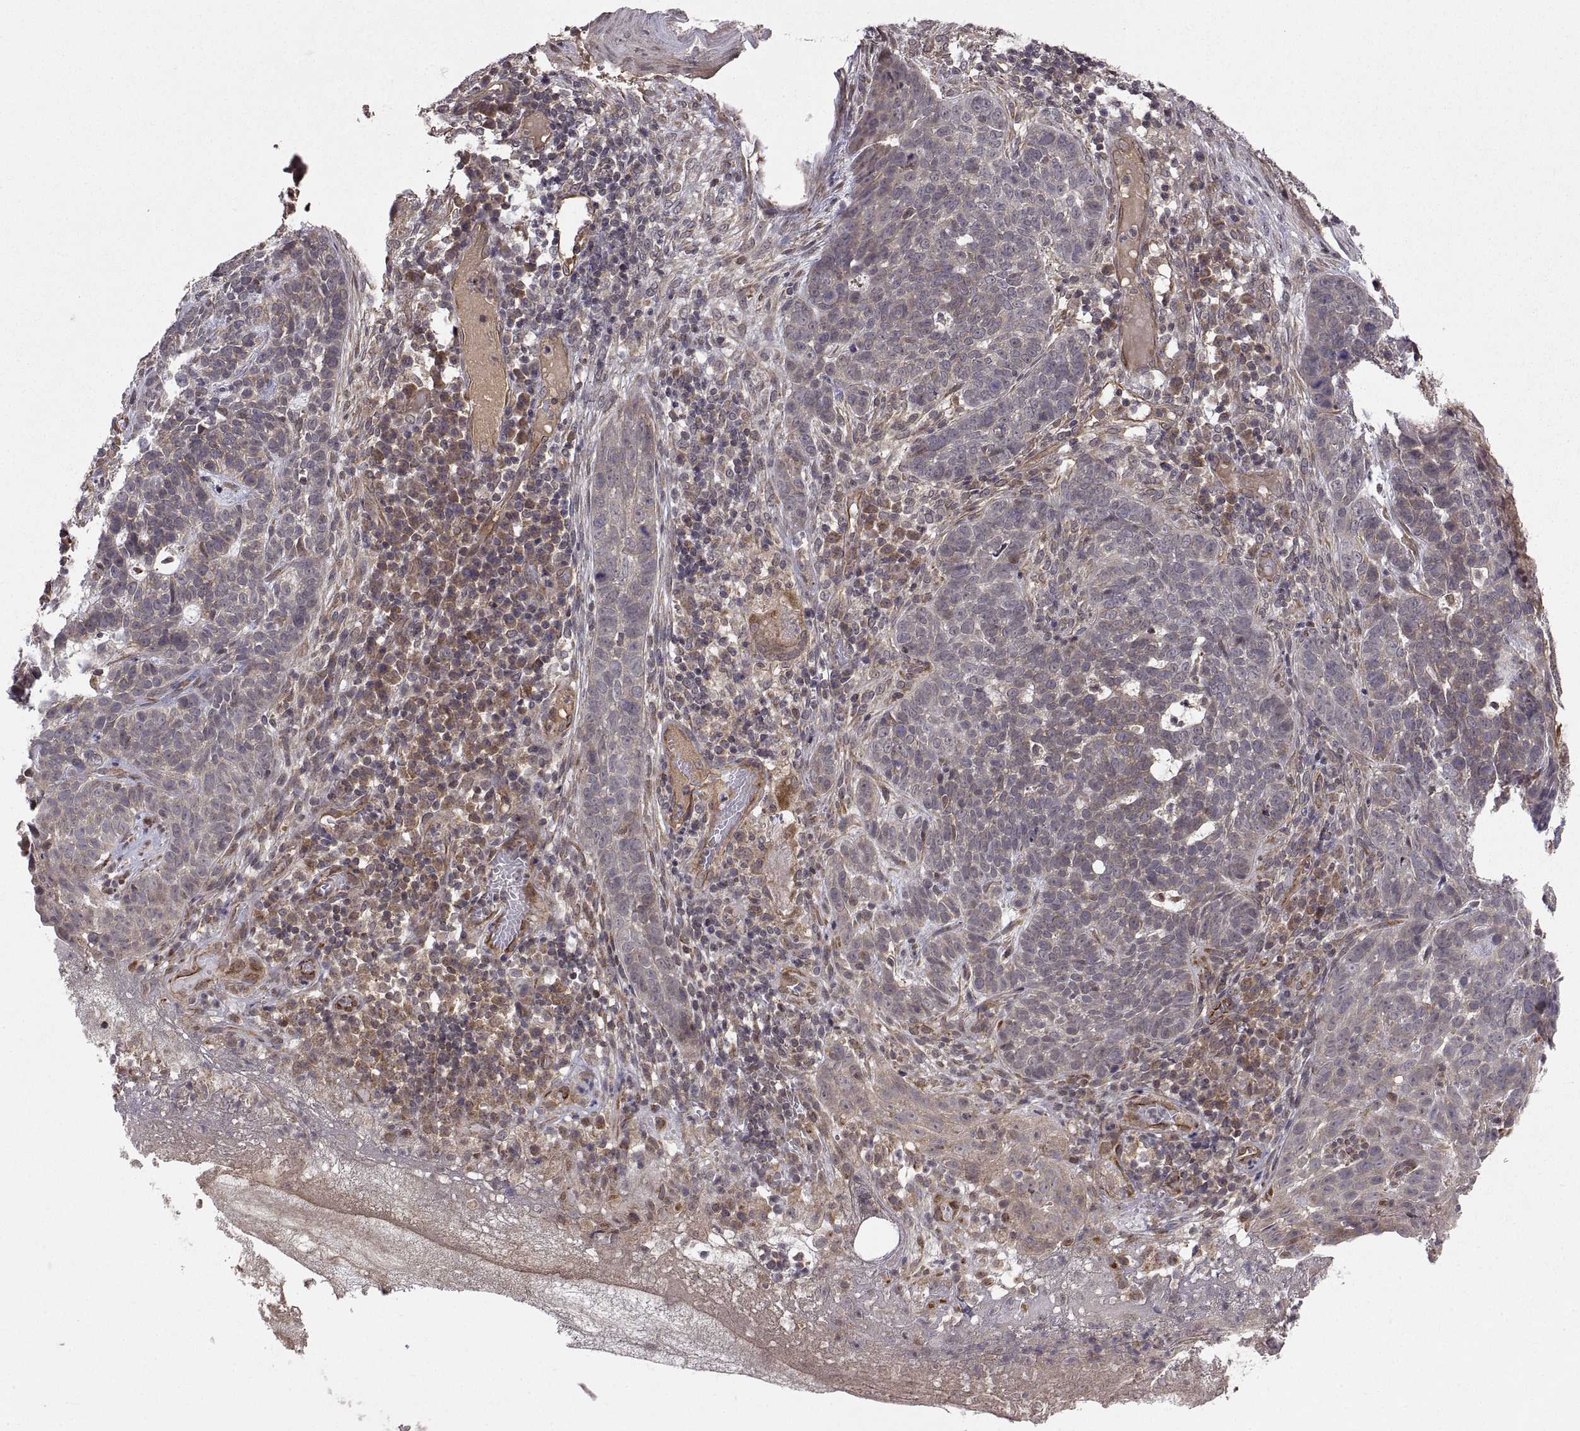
{"staining": {"intensity": "moderate", "quantity": "<25%", "location": "cytoplasmic/membranous"}, "tissue": "skin cancer", "cell_type": "Tumor cells", "image_type": "cancer", "snomed": [{"axis": "morphology", "description": "Basal cell carcinoma"}, {"axis": "topography", "description": "Skin"}], "caption": "Basal cell carcinoma (skin) was stained to show a protein in brown. There is low levels of moderate cytoplasmic/membranous staining in about <25% of tumor cells. The protein is shown in brown color, while the nuclei are stained blue.", "gene": "ABL2", "patient": {"sex": "female", "age": 69}}